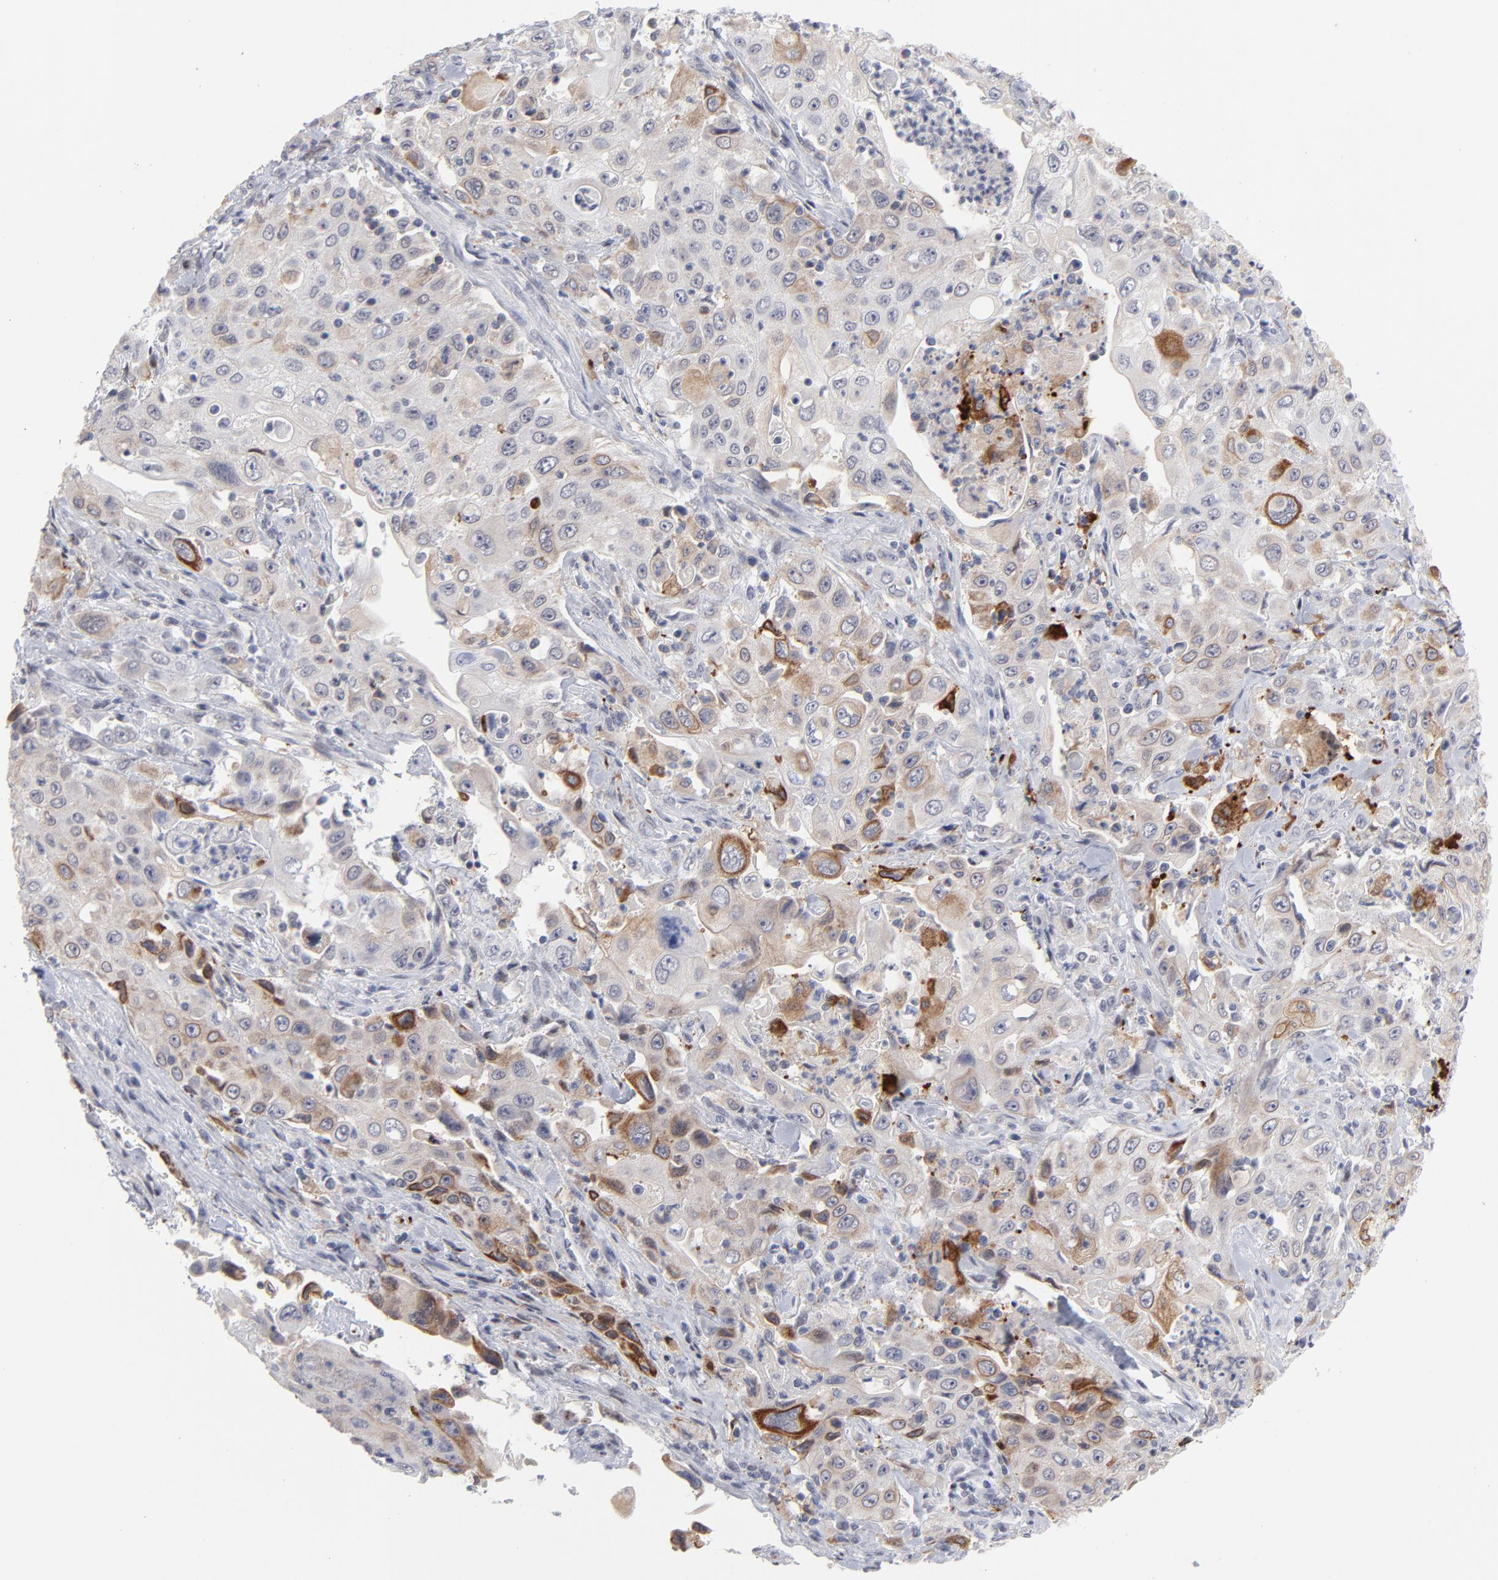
{"staining": {"intensity": "moderate", "quantity": "25%-75%", "location": "cytoplasmic/membranous"}, "tissue": "pancreatic cancer", "cell_type": "Tumor cells", "image_type": "cancer", "snomed": [{"axis": "morphology", "description": "Adenocarcinoma, NOS"}, {"axis": "topography", "description": "Pancreas"}], "caption": "This micrograph shows IHC staining of human pancreatic cancer (adenocarcinoma), with medium moderate cytoplasmic/membranous staining in approximately 25%-75% of tumor cells.", "gene": "CCR2", "patient": {"sex": "male", "age": 70}}